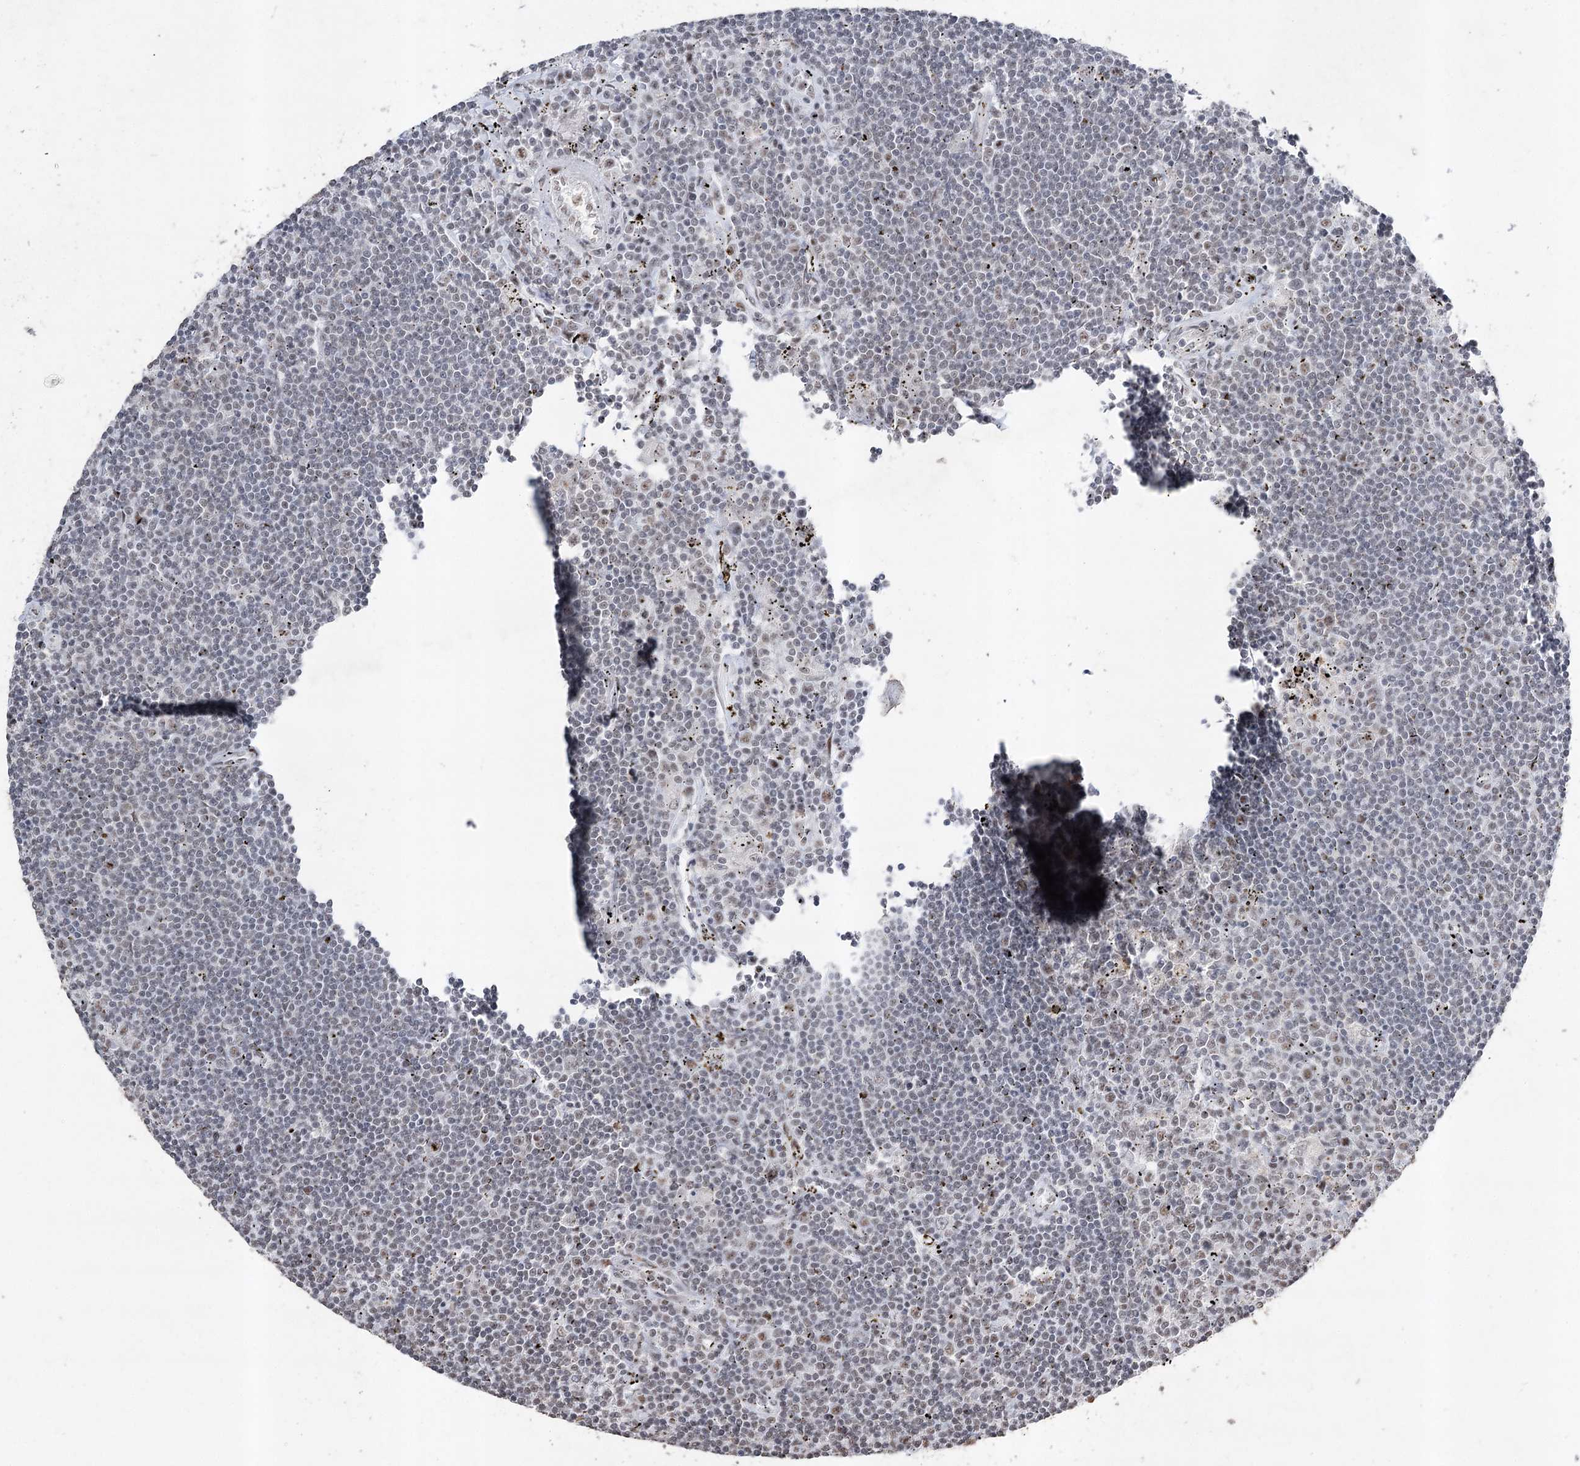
{"staining": {"intensity": "weak", "quantity": "<25%", "location": "nuclear"}, "tissue": "lymphoma", "cell_type": "Tumor cells", "image_type": "cancer", "snomed": [{"axis": "morphology", "description": "Malignant lymphoma, non-Hodgkin's type, Low grade"}, {"axis": "topography", "description": "Spleen"}], "caption": "An immunohistochemistry histopathology image of low-grade malignant lymphoma, non-Hodgkin's type is shown. There is no staining in tumor cells of low-grade malignant lymphoma, non-Hodgkin's type. (Stains: DAB (3,3'-diaminobenzidine) IHC with hematoxylin counter stain, Microscopy: brightfield microscopy at high magnification).", "gene": "PDCD4", "patient": {"sex": "male", "age": 76}}